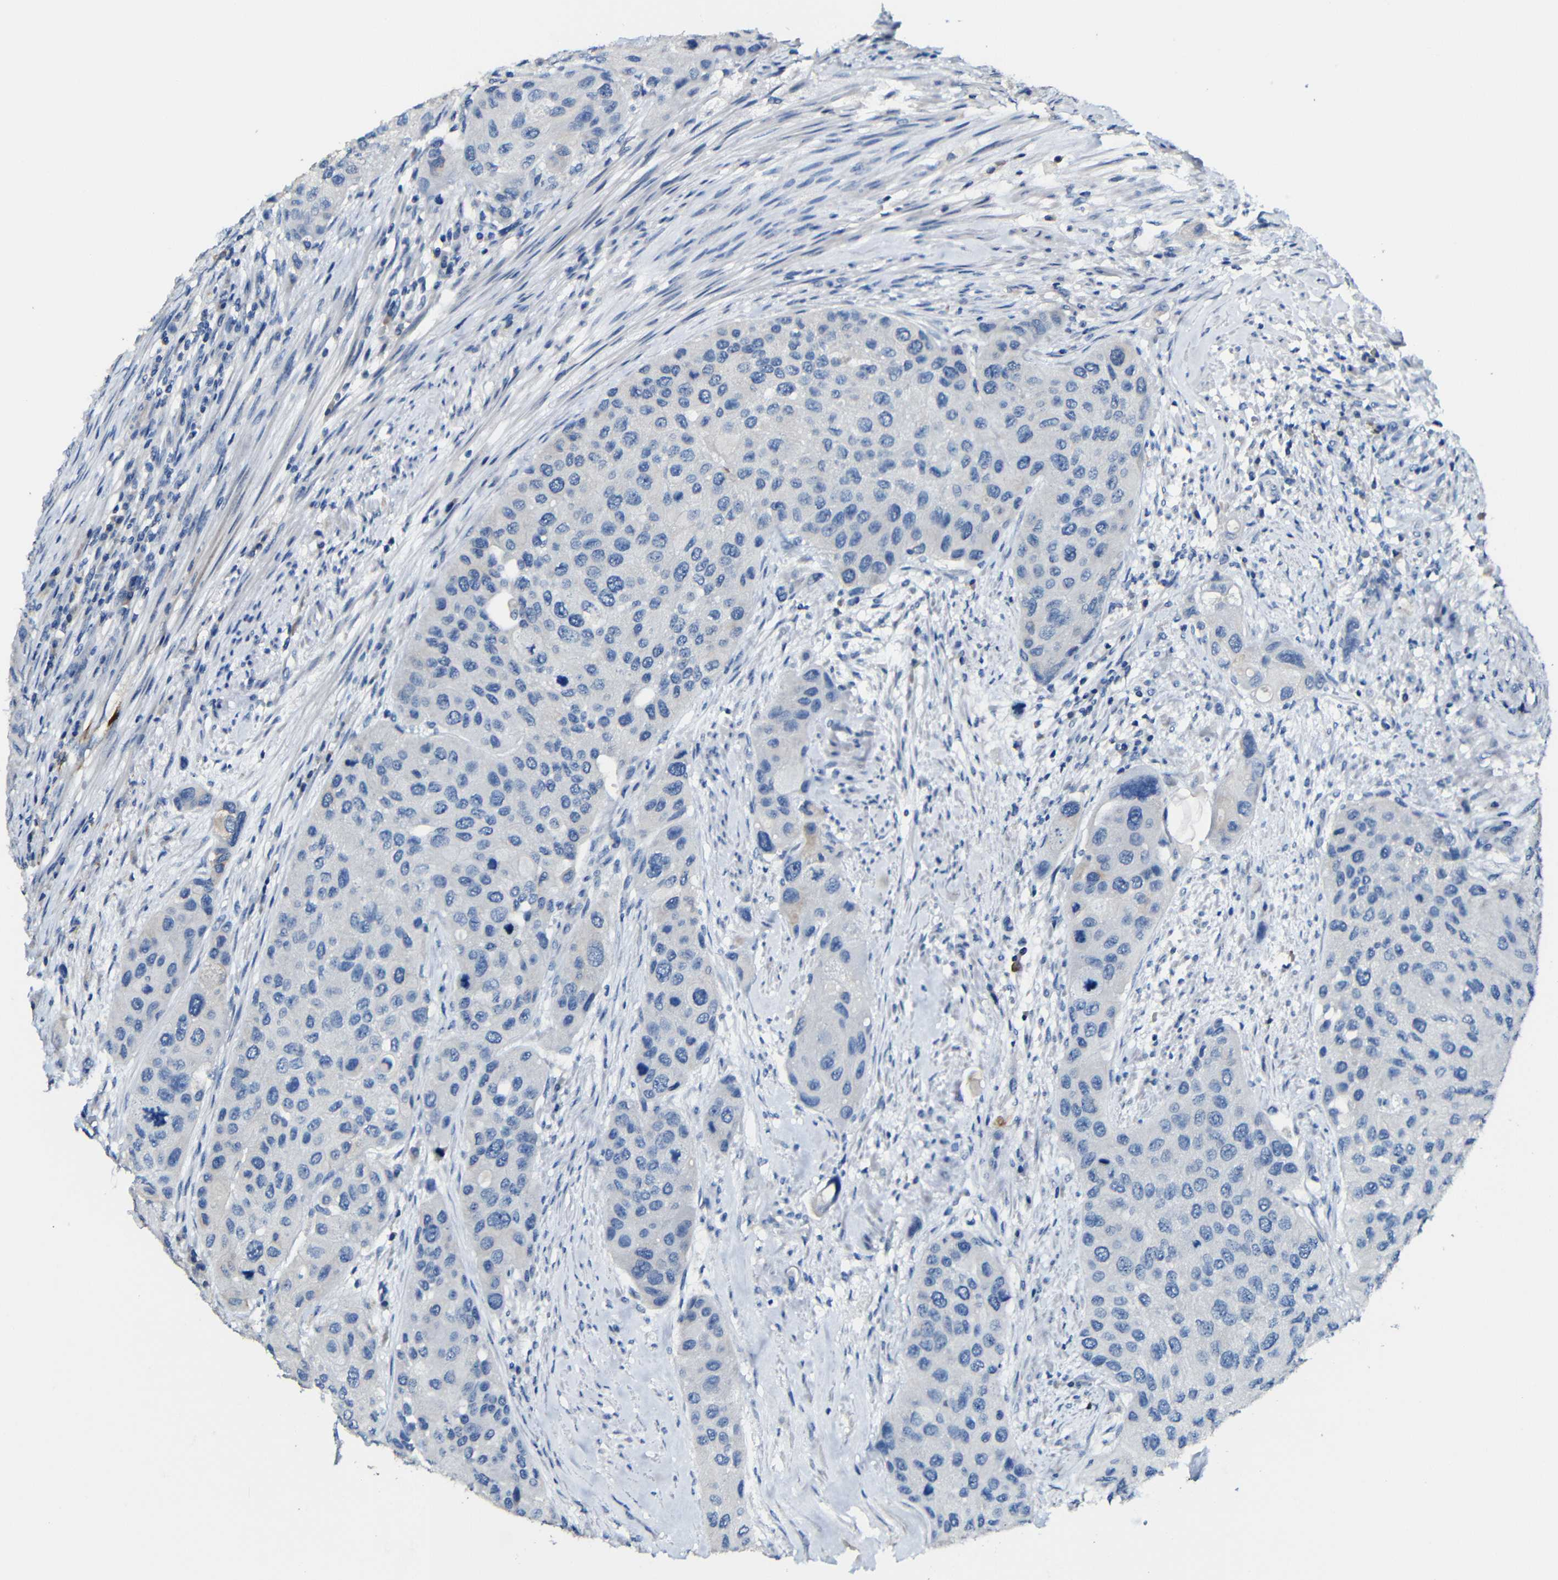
{"staining": {"intensity": "negative", "quantity": "none", "location": "none"}, "tissue": "urothelial cancer", "cell_type": "Tumor cells", "image_type": "cancer", "snomed": [{"axis": "morphology", "description": "Urothelial carcinoma, High grade"}, {"axis": "topography", "description": "Urinary bladder"}], "caption": "Human high-grade urothelial carcinoma stained for a protein using immunohistochemistry (IHC) displays no positivity in tumor cells.", "gene": "ACKR2", "patient": {"sex": "female", "age": 56}}